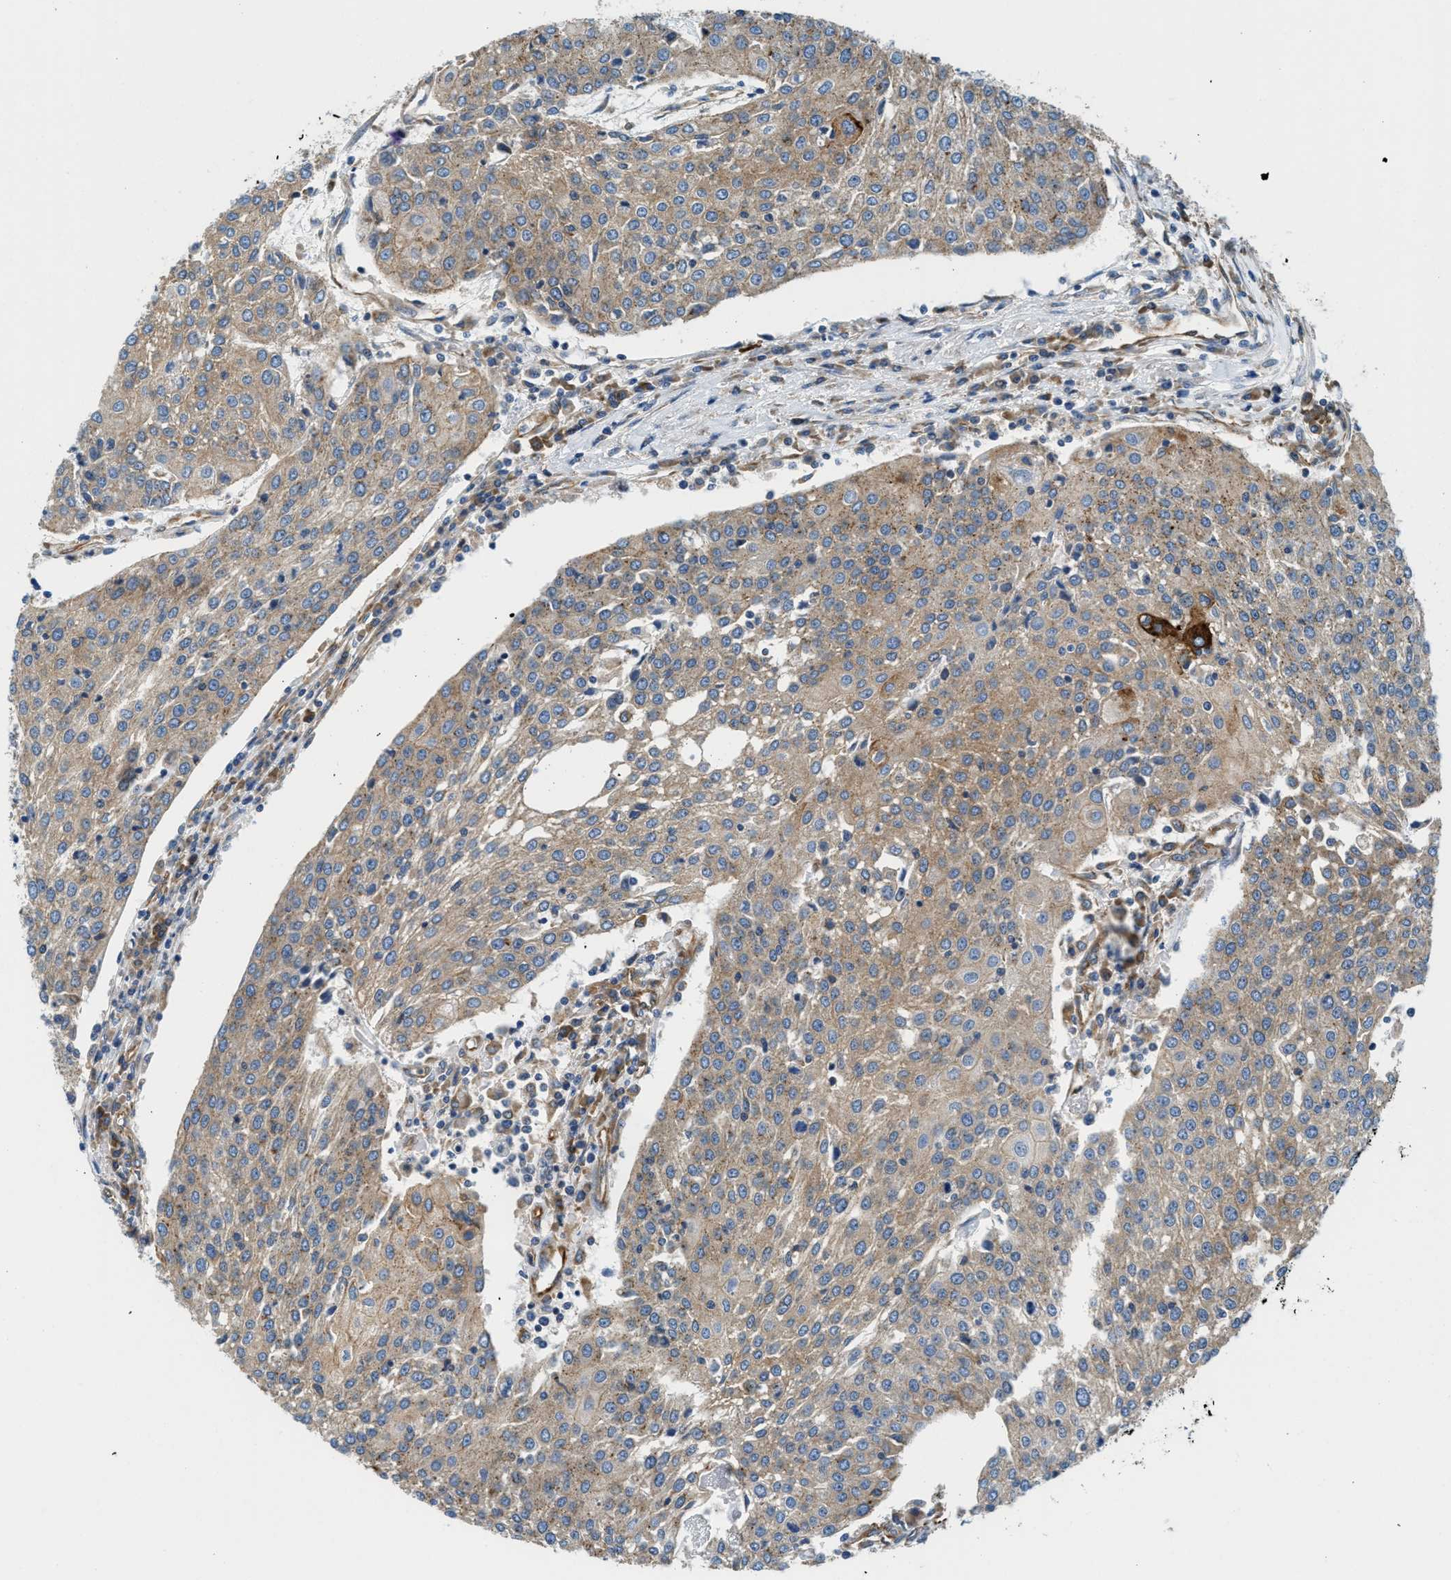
{"staining": {"intensity": "weak", "quantity": ">75%", "location": "cytoplasmic/membranous"}, "tissue": "urothelial cancer", "cell_type": "Tumor cells", "image_type": "cancer", "snomed": [{"axis": "morphology", "description": "Urothelial carcinoma, High grade"}, {"axis": "topography", "description": "Urinary bladder"}], "caption": "DAB (3,3'-diaminobenzidine) immunohistochemical staining of human urothelial cancer shows weak cytoplasmic/membranous protein positivity in approximately >75% of tumor cells.", "gene": "HSD17B12", "patient": {"sex": "female", "age": 85}}